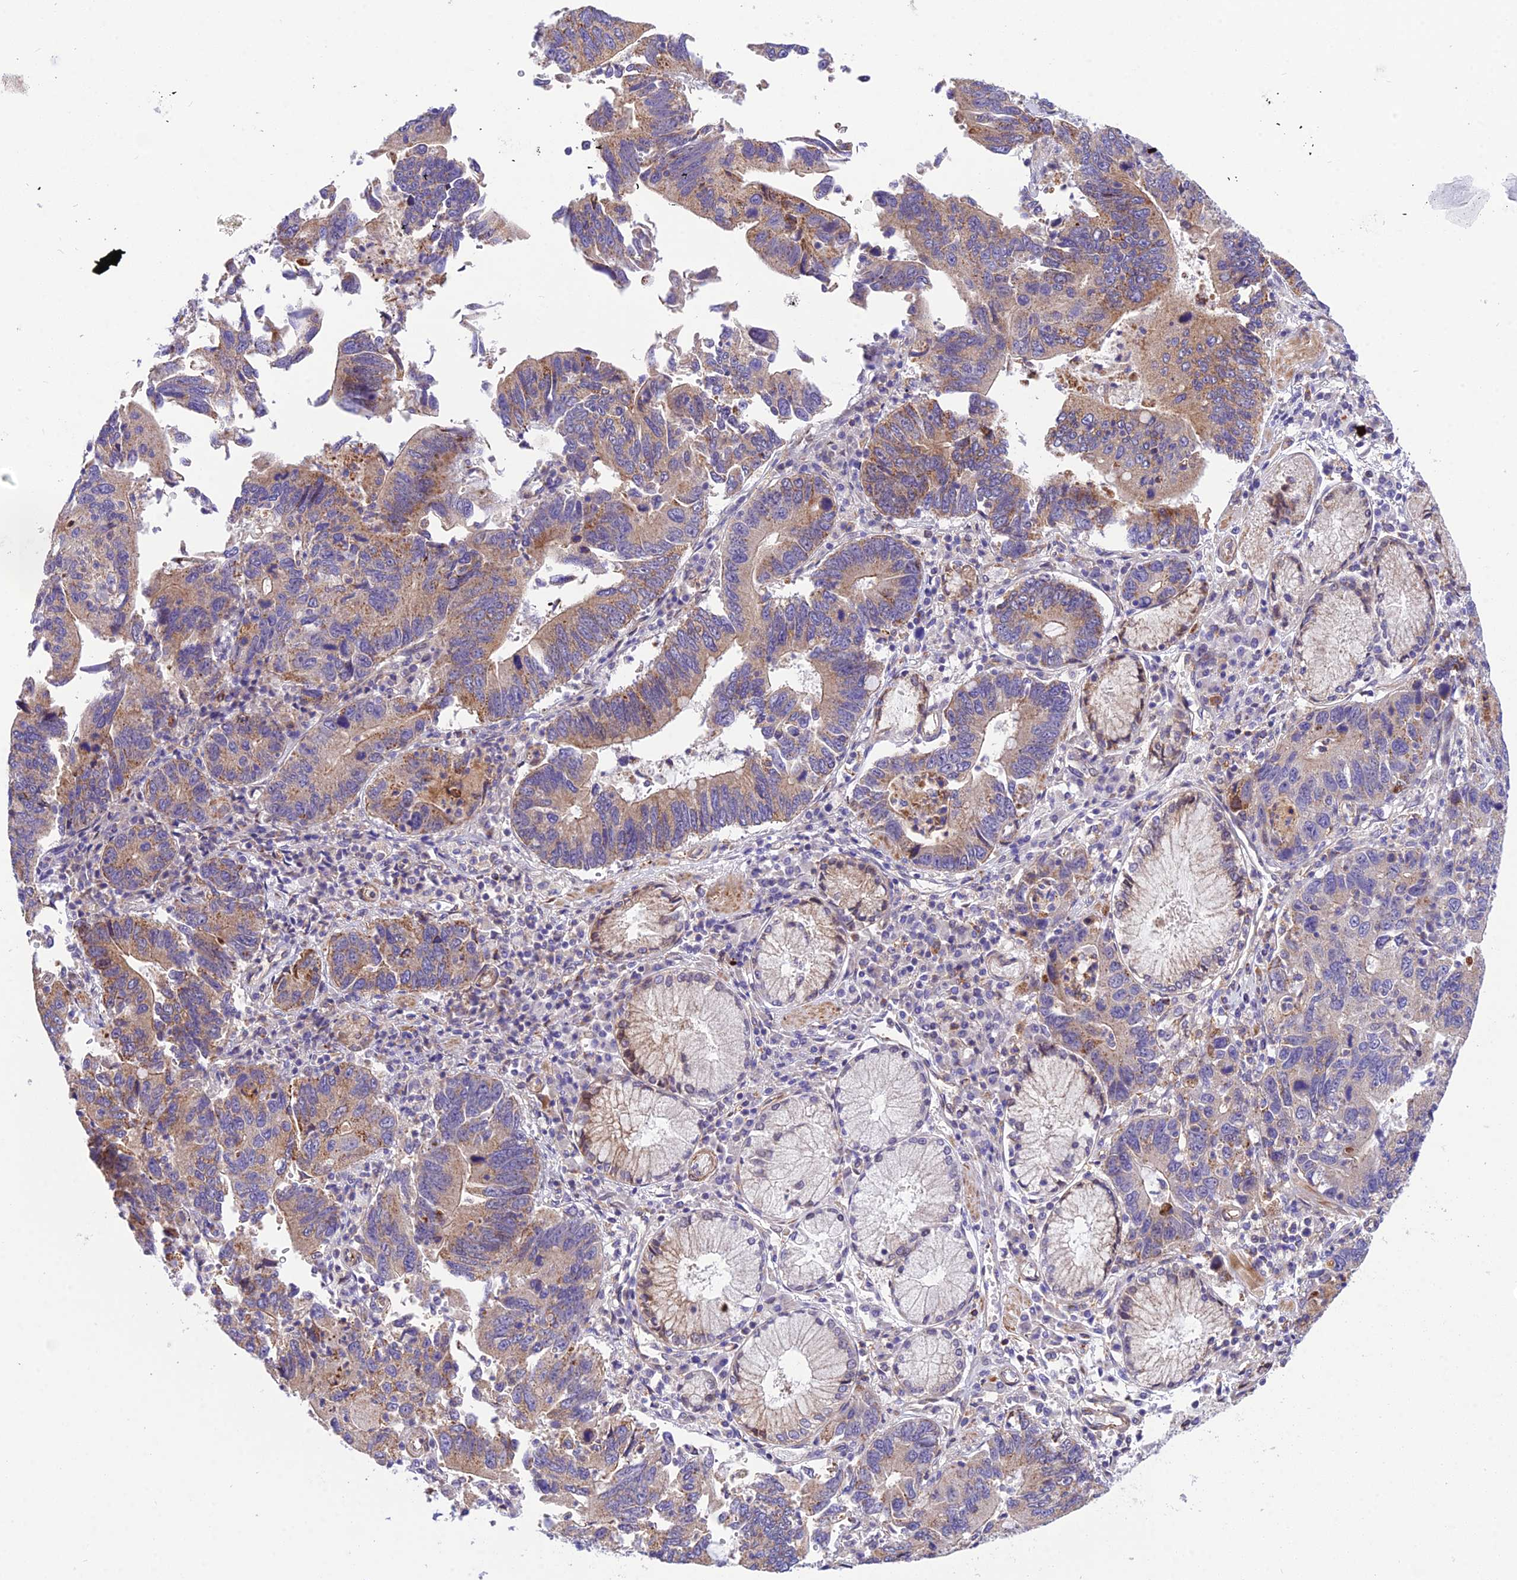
{"staining": {"intensity": "moderate", "quantity": ">75%", "location": "cytoplasmic/membranous"}, "tissue": "stomach cancer", "cell_type": "Tumor cells", "image_type": "cancer", "snomed": [{"axis": "morphology", "description": "Adenocarcinoma, NOS"}, {"axis": "topography", "description": "Stomach"}], "caption": "Immunohistochemistry staining of stomach cancer (adenocarcinoma), which displays medium levels of moderate cytoplasmic/membranous staining in approximately >75% of tumor cells indicating moderate cytoplasmic/membranous protein positivity. The staining was performed using DAB (brown) for protein detection and nuclei were counterstained in hematoxylin (blue).", "gene": "TRIM43B", "patient": {"sex": "male", "age": 59}}